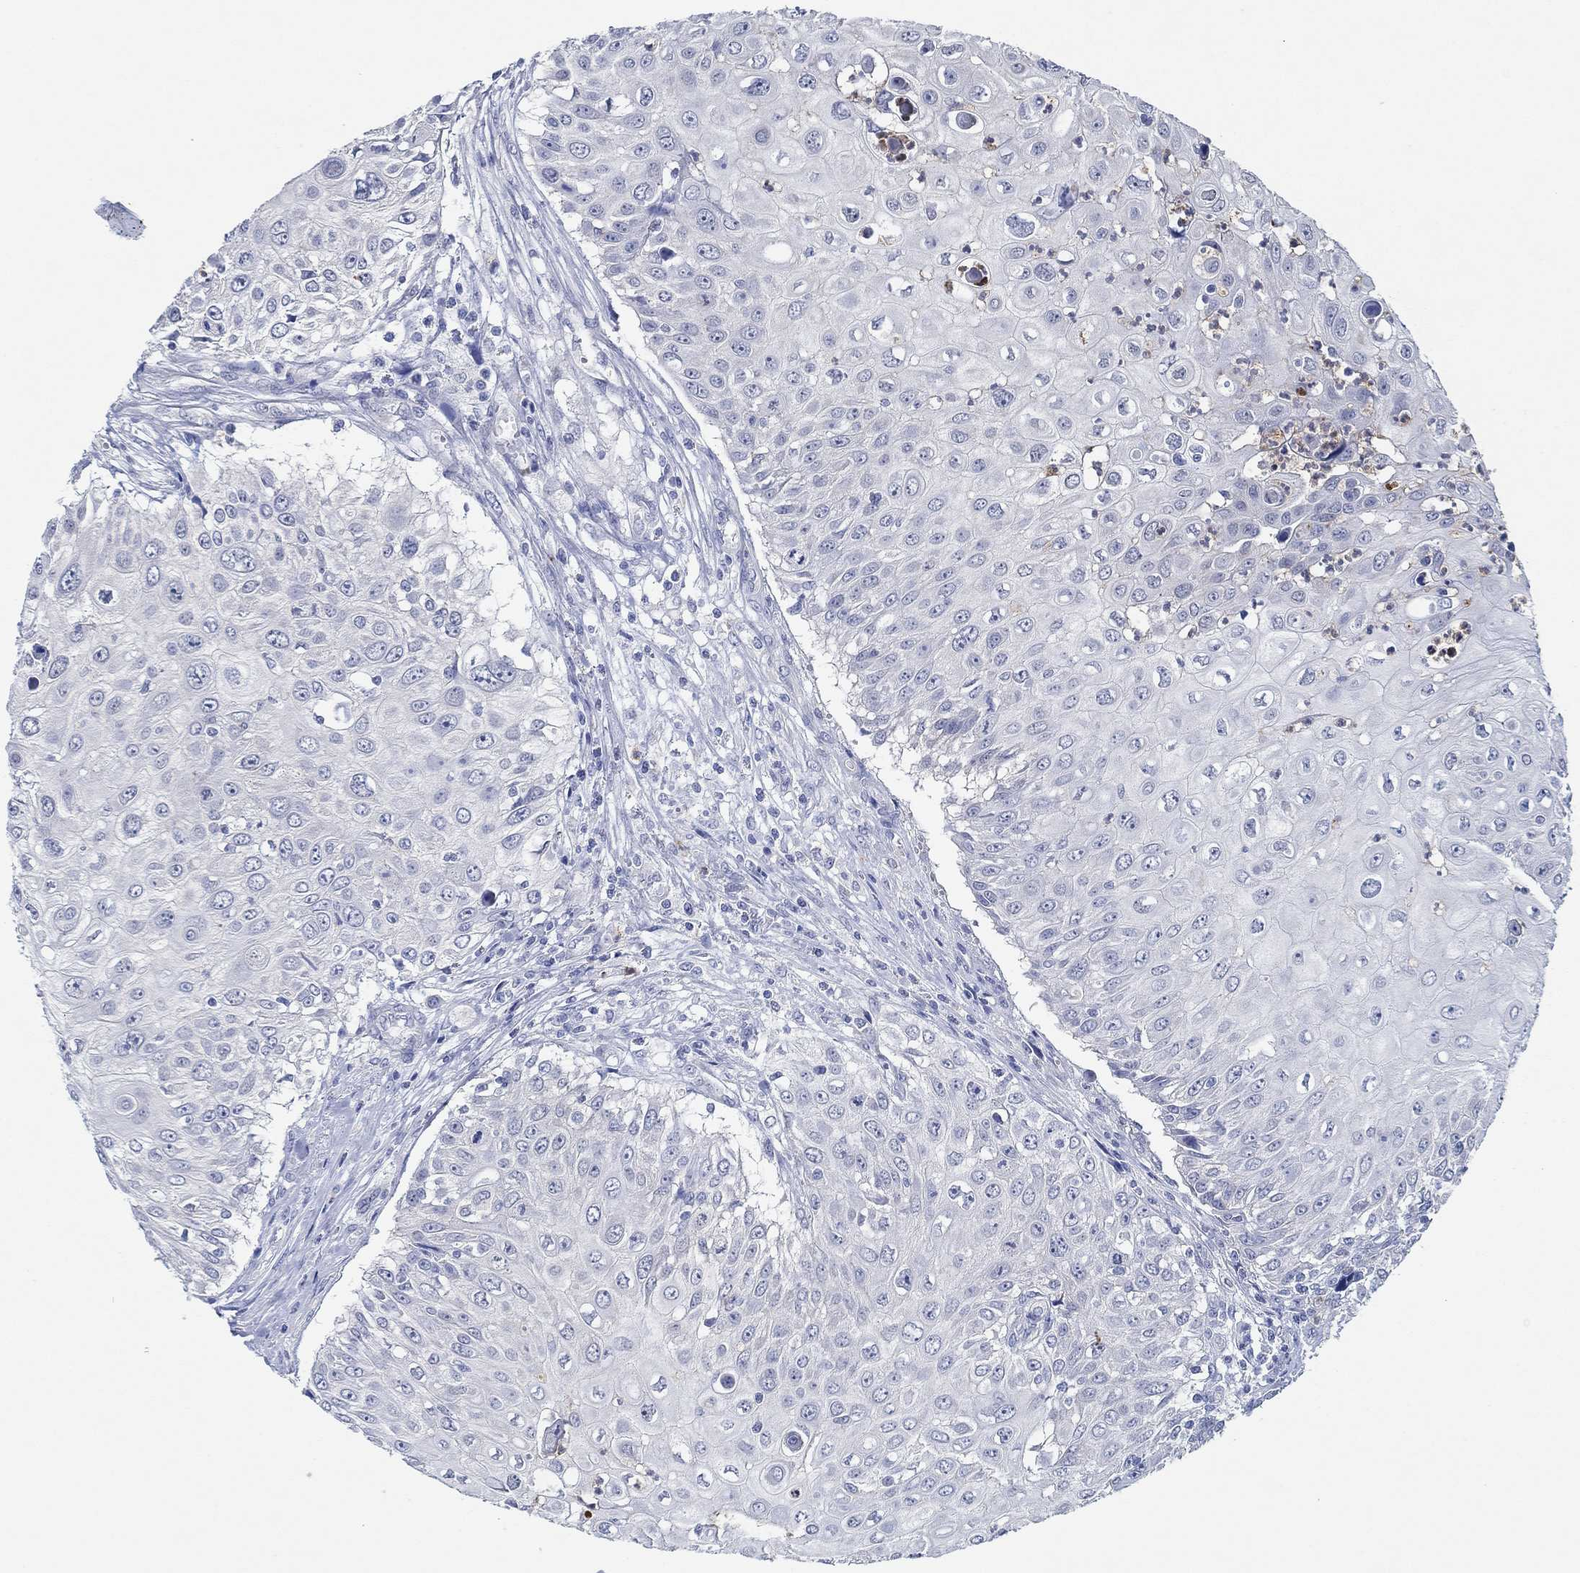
{"staining": {"intensity": "negative", "quantity": "none", "location": "none"}, "tissue": "urothelial cancer", "cell_type": "Tumor cells", "image_type": "cancer", "snomed": [{"axis": "morphology", "description": "Urothelial carcinoma, High grade"}, {"axis": "topography", "description": "Urinary bladder"}], "caption": "Tumor cells are negative for brown protein staining in urothelial cancer.", "gene": "ZNF671", "patient": {"sex": "female", "age": 79}}